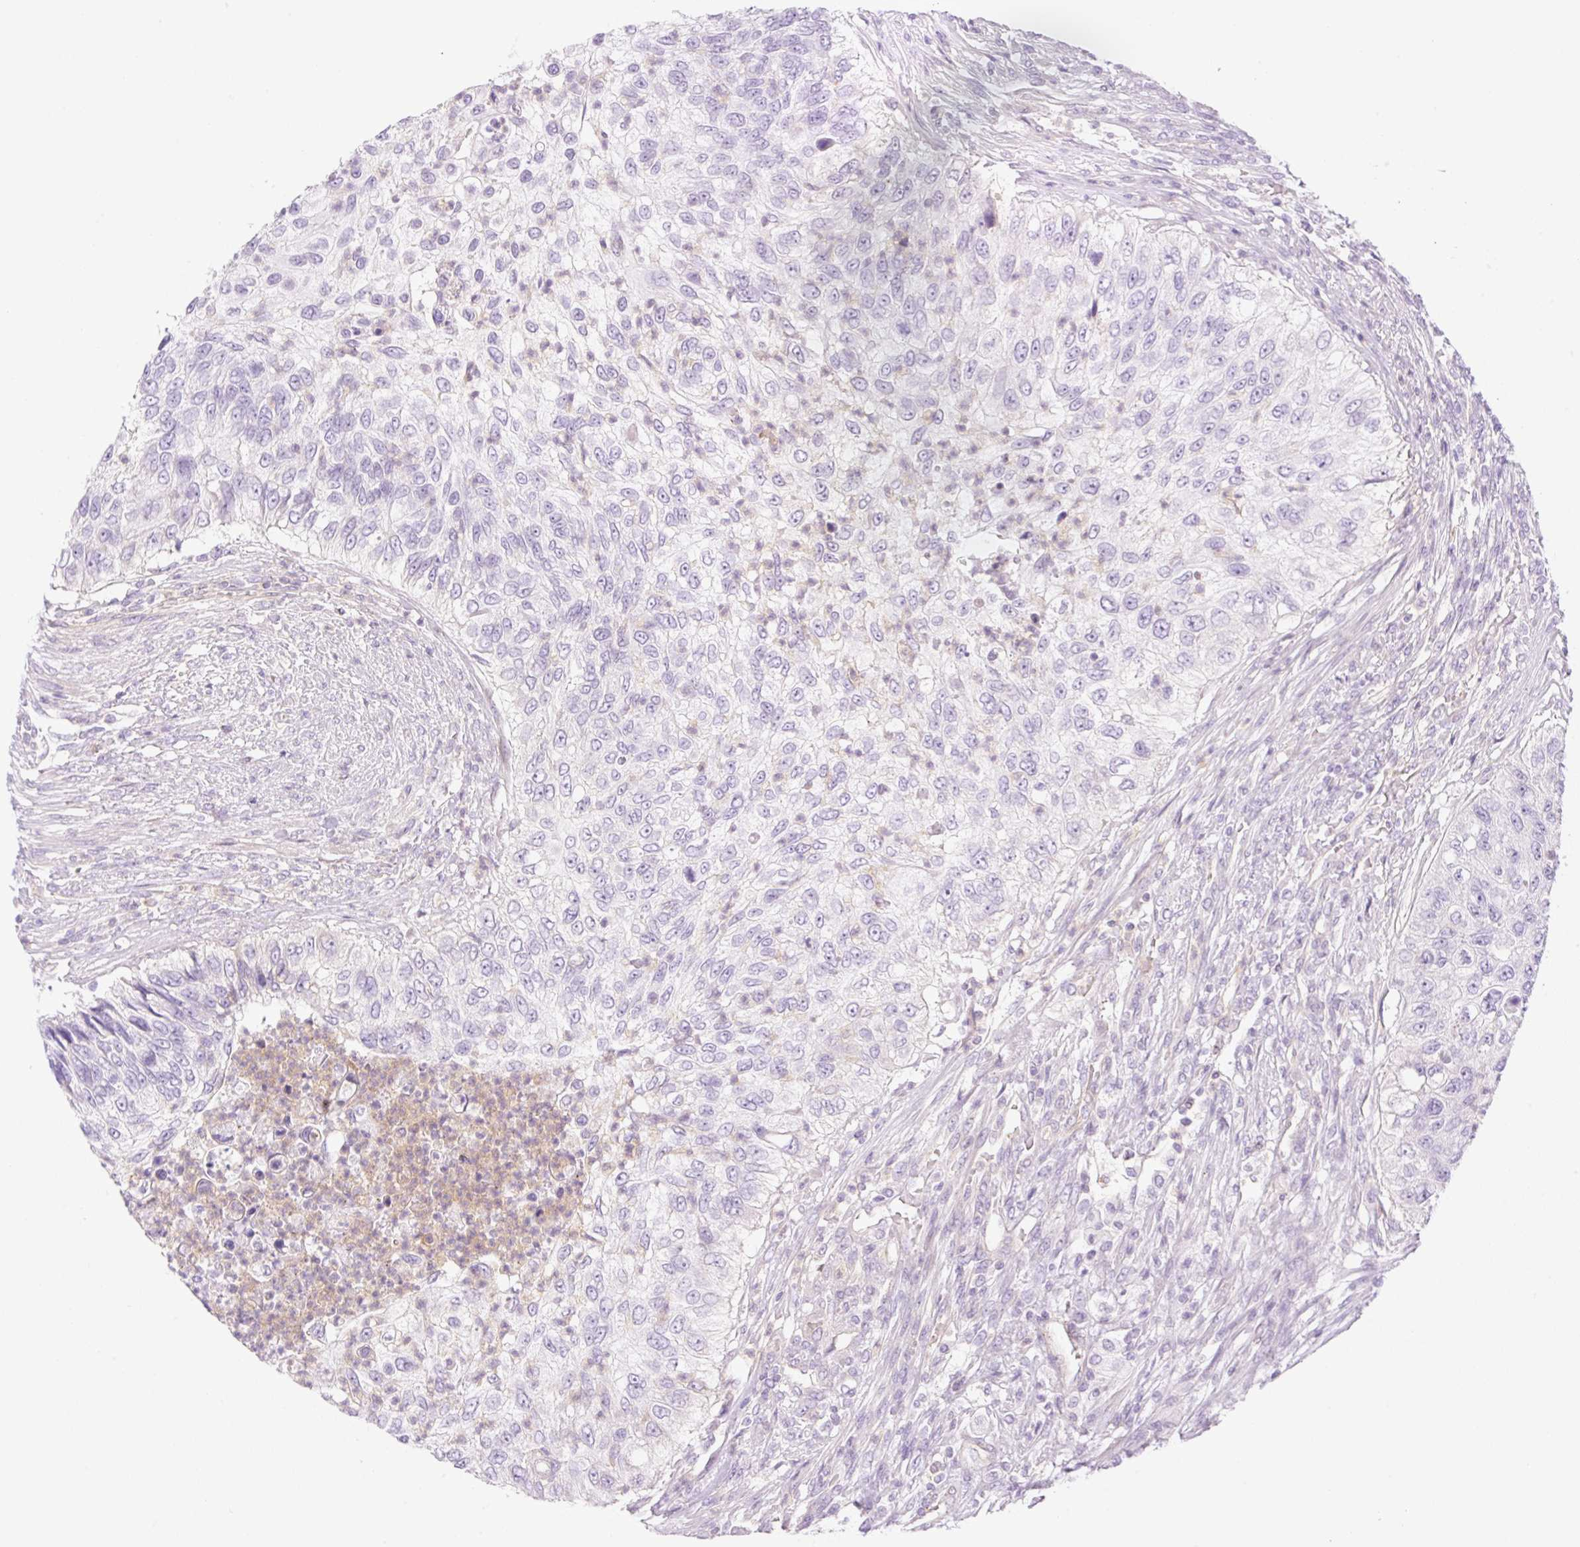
{"staining": {"intensity": "negative", "quantity": "none", "location": "none"}, "tissue": "urothelial cancer", "cell_type": "Tumor cells", "image_type": "cancer", "snomed": [{"axis": "morphology", "description": "Urothelial carcinoma, High grade"}, {"axis": "topography", "description": "Urinary bladder"}], "caption": "IHC image of neoplastic tissue: urothelial carcinoma (high-grade) stained with DAB (3,3'-diaminobenzidine) exhibits no significant protein staining in tumor cells.", "gene": "EHD3", "patient": {"sex": "female", "age": 60}}